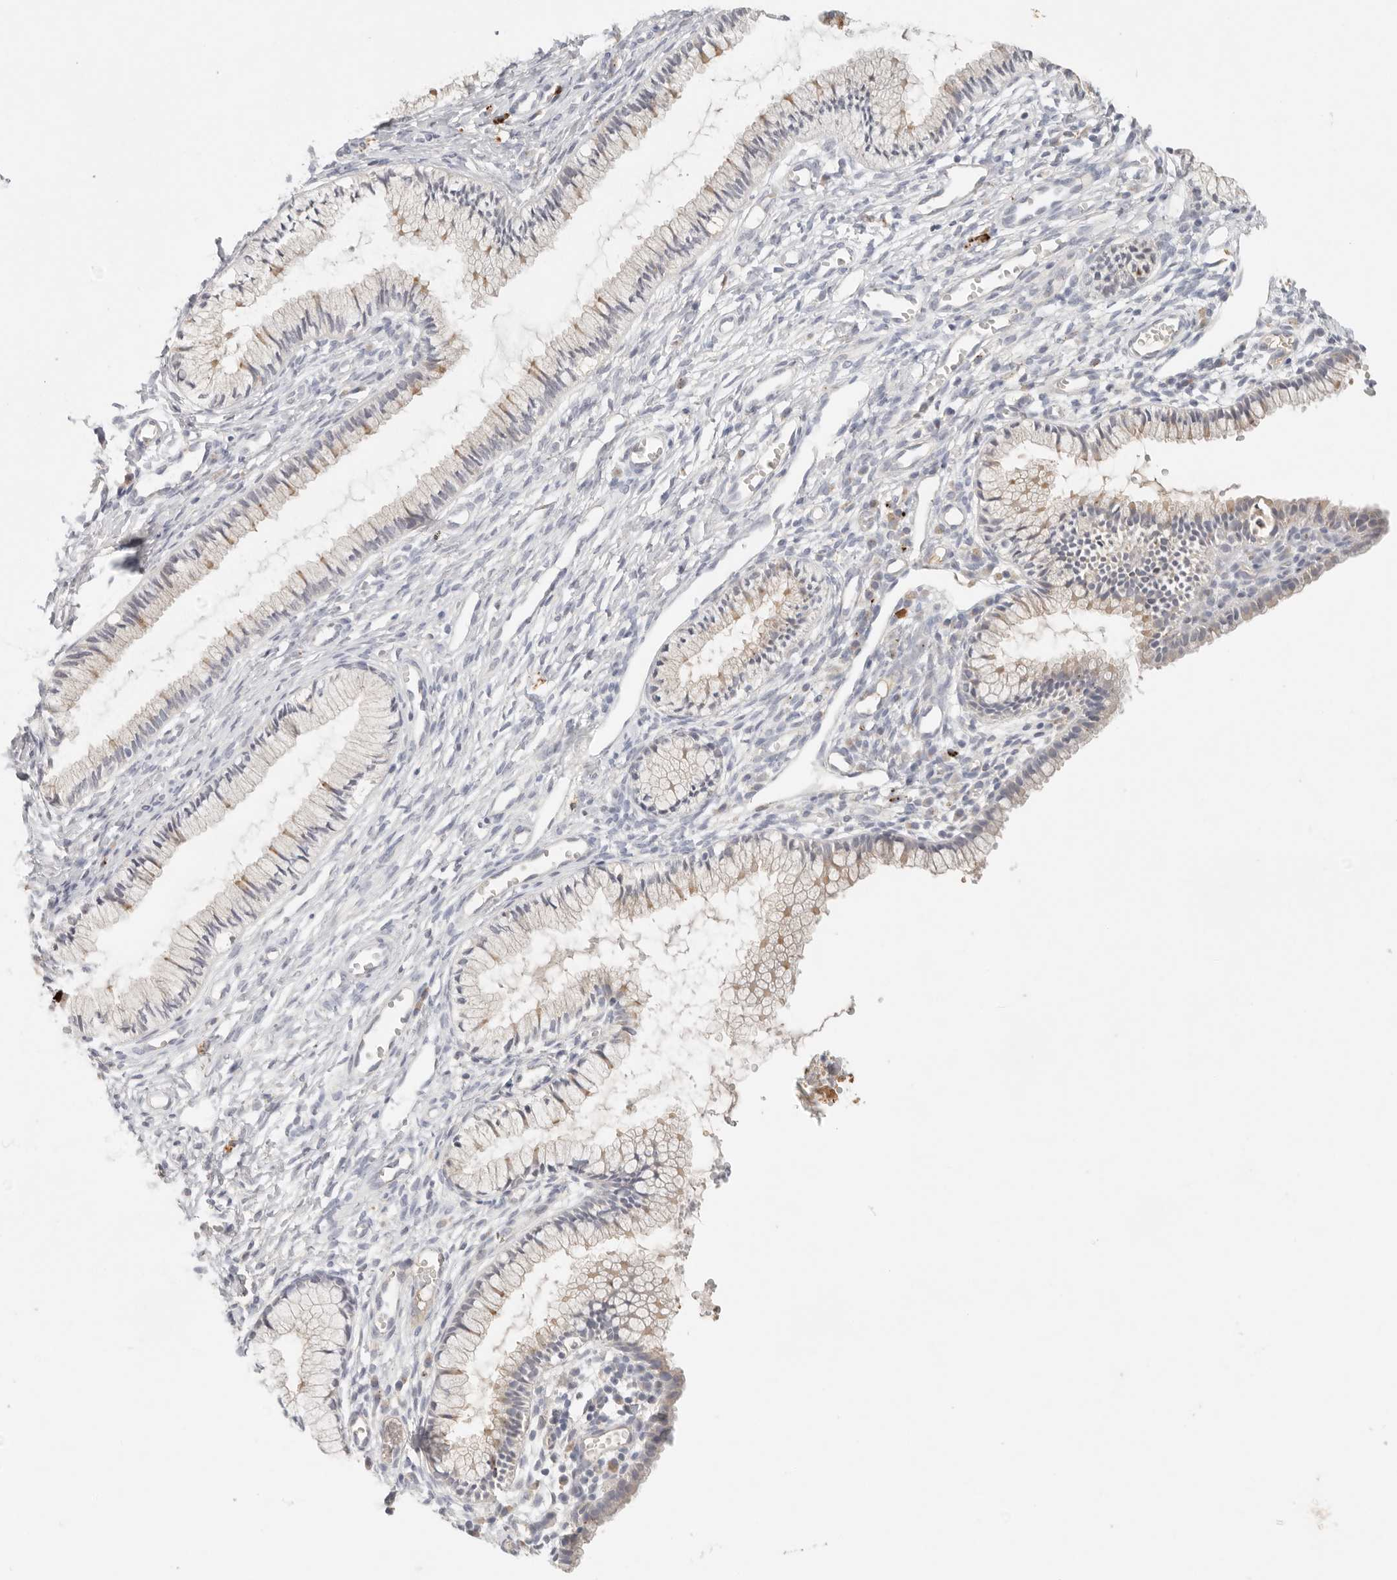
{"staining": {"intensity": "weak", "quantity": "<25%", "location": "cytoplasmic/membranous"}, "tissue": "cervix", "cell_type": "Glandular cells", "image_type": "normal", "snomed": [{"axis": "morphology", "description": "Normal tissue, NOS"}, {"axis": "topography", "description": "Cervix"}], "caption": "IHC of benign cervix demonstrates no staining in glandular cells.", "gene": "CEP120", "patient": {"sex": "female", "age": 27}}